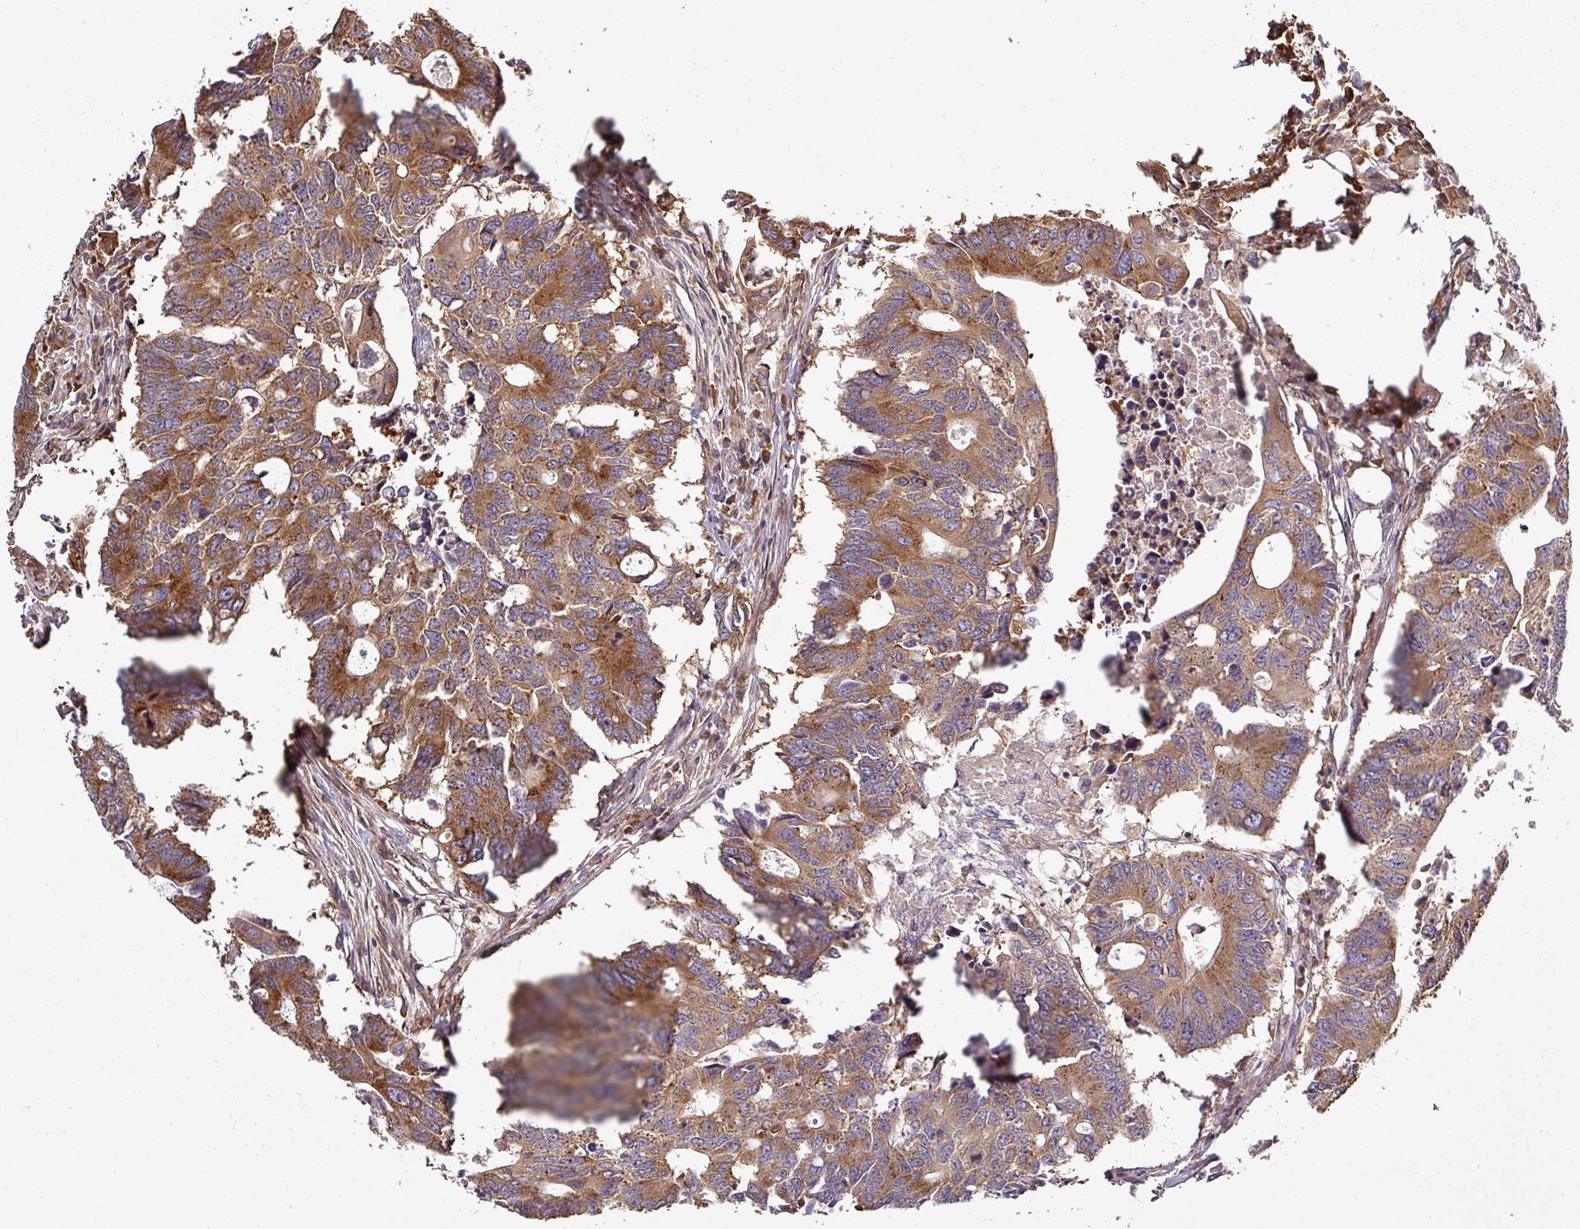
{"staining": {"intensity": "moderate", "quantity": ">75%", "location": "cytoplasmic/membranous"}, "tissue": "colorectal cancer", "cell_type": "Tumor cells", "image_type": "cancer", "snomed": [{"axis": "morphology", "description": "Adenocarcinoma, NOS"}, {"axis": "topography", "description": "Colon"}], "caption": "Colorectal cancer (adenocarcinoma) stained for a protein (brown) shows moderate cytoplasmic/membranous positive positivity in approximately >75% of tumor cells.", "gene": "LRRC74B", "patient": {"sex": "male", "age": 71}}